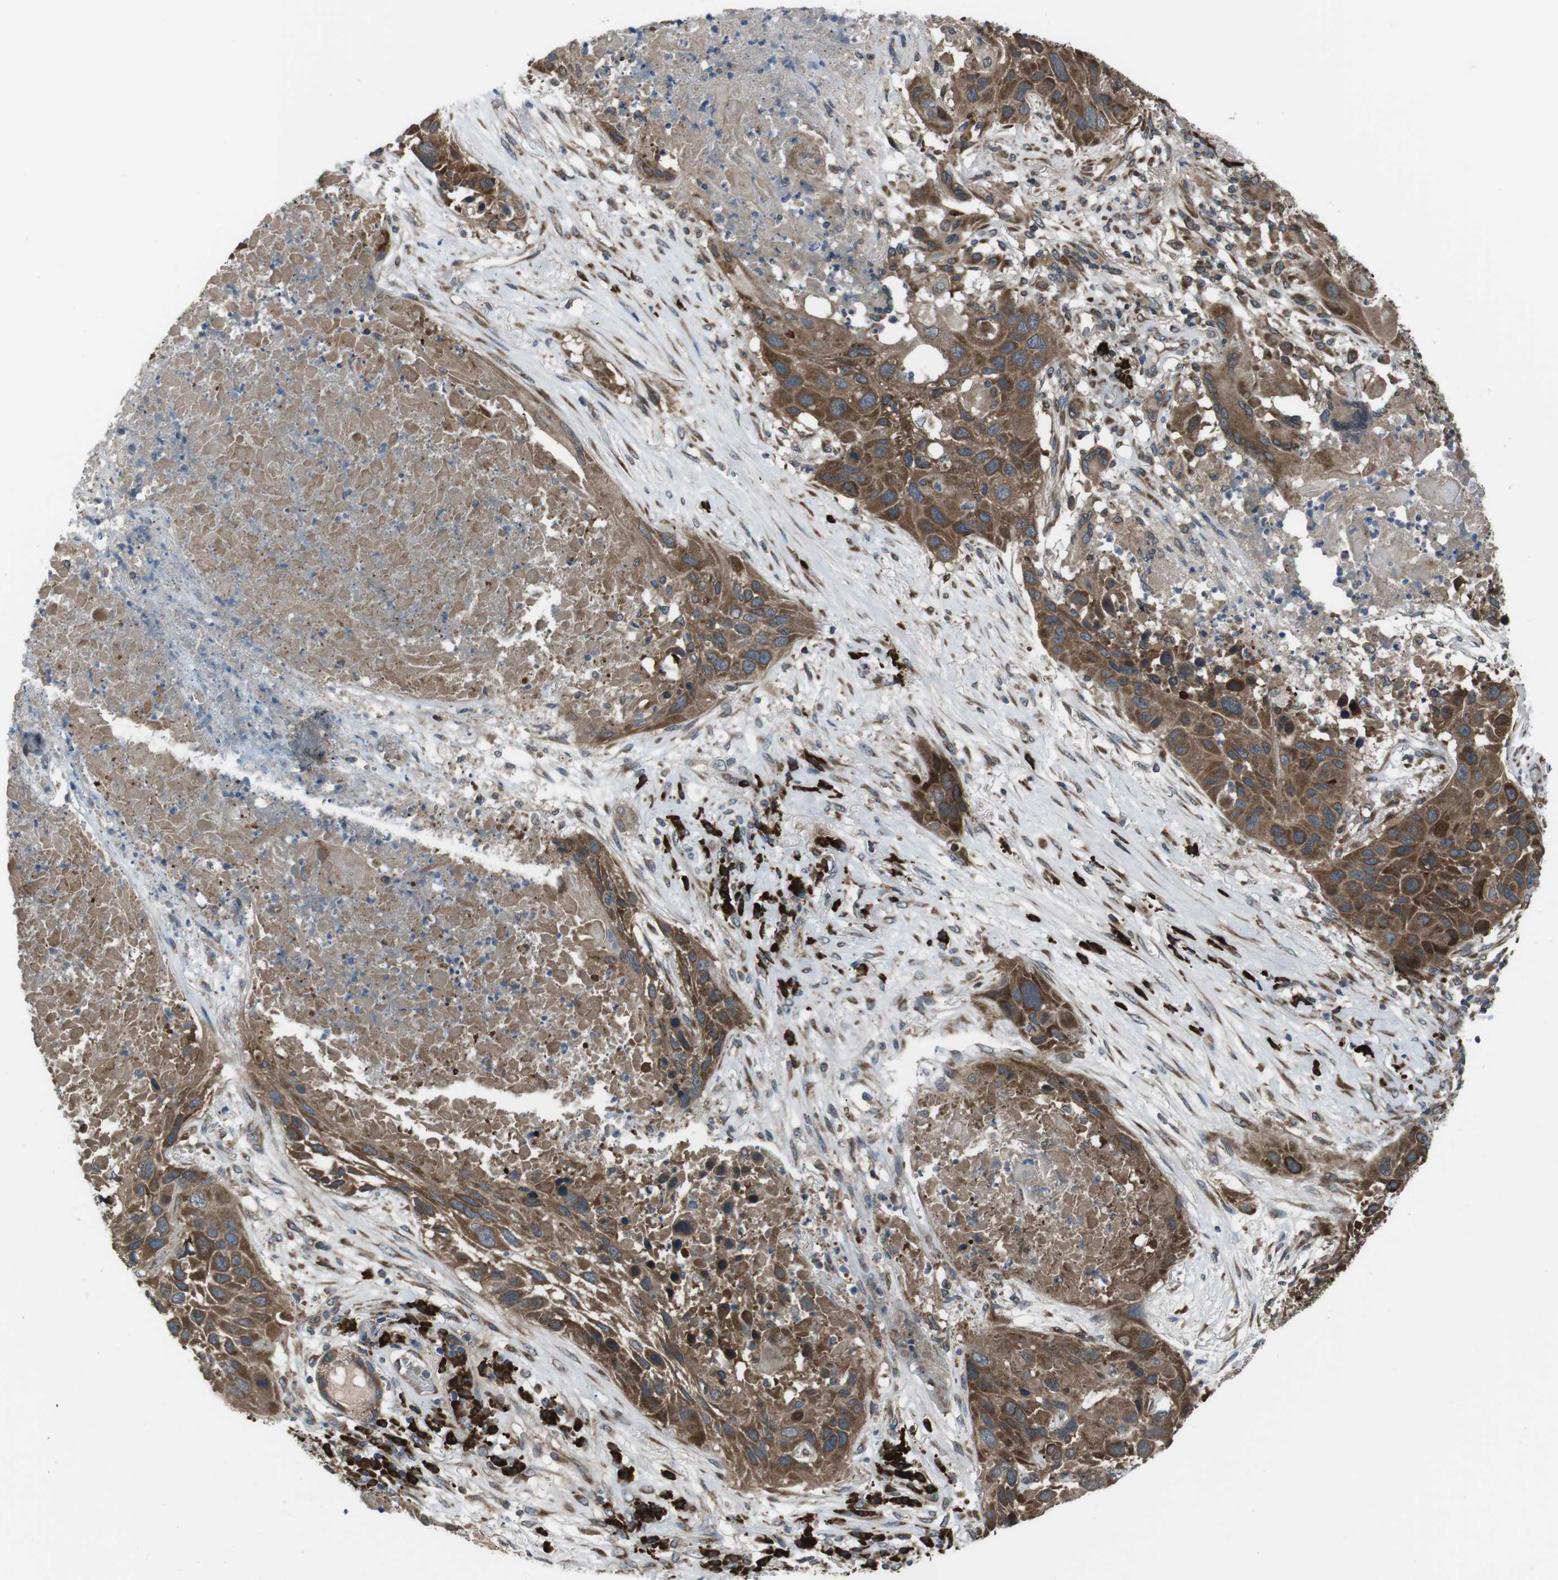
{"staining": {"intensity": "moderate", "quantity": ">75%", "location": "cytoplasmic/membranous"}, "tissue": "lung cancer", "cell_type": "Tumor cells", "image_type": "cancer", "snomed": [{"axis": "morphology", "description": "Squamous cell carcinoma, NOS"}, {"axis": "topography", "description": "Lung"}], "caption": "Immunohistochemistry (IHC) image of squamous cell carcinoma (lung) stained for a protein (brown), which shows medium levels of moderate cytoplasmic/membranous staining in approximately >75% of tumor cells.", "gene": "SSR3", "patient": {"sex": "male", "age": 57}}